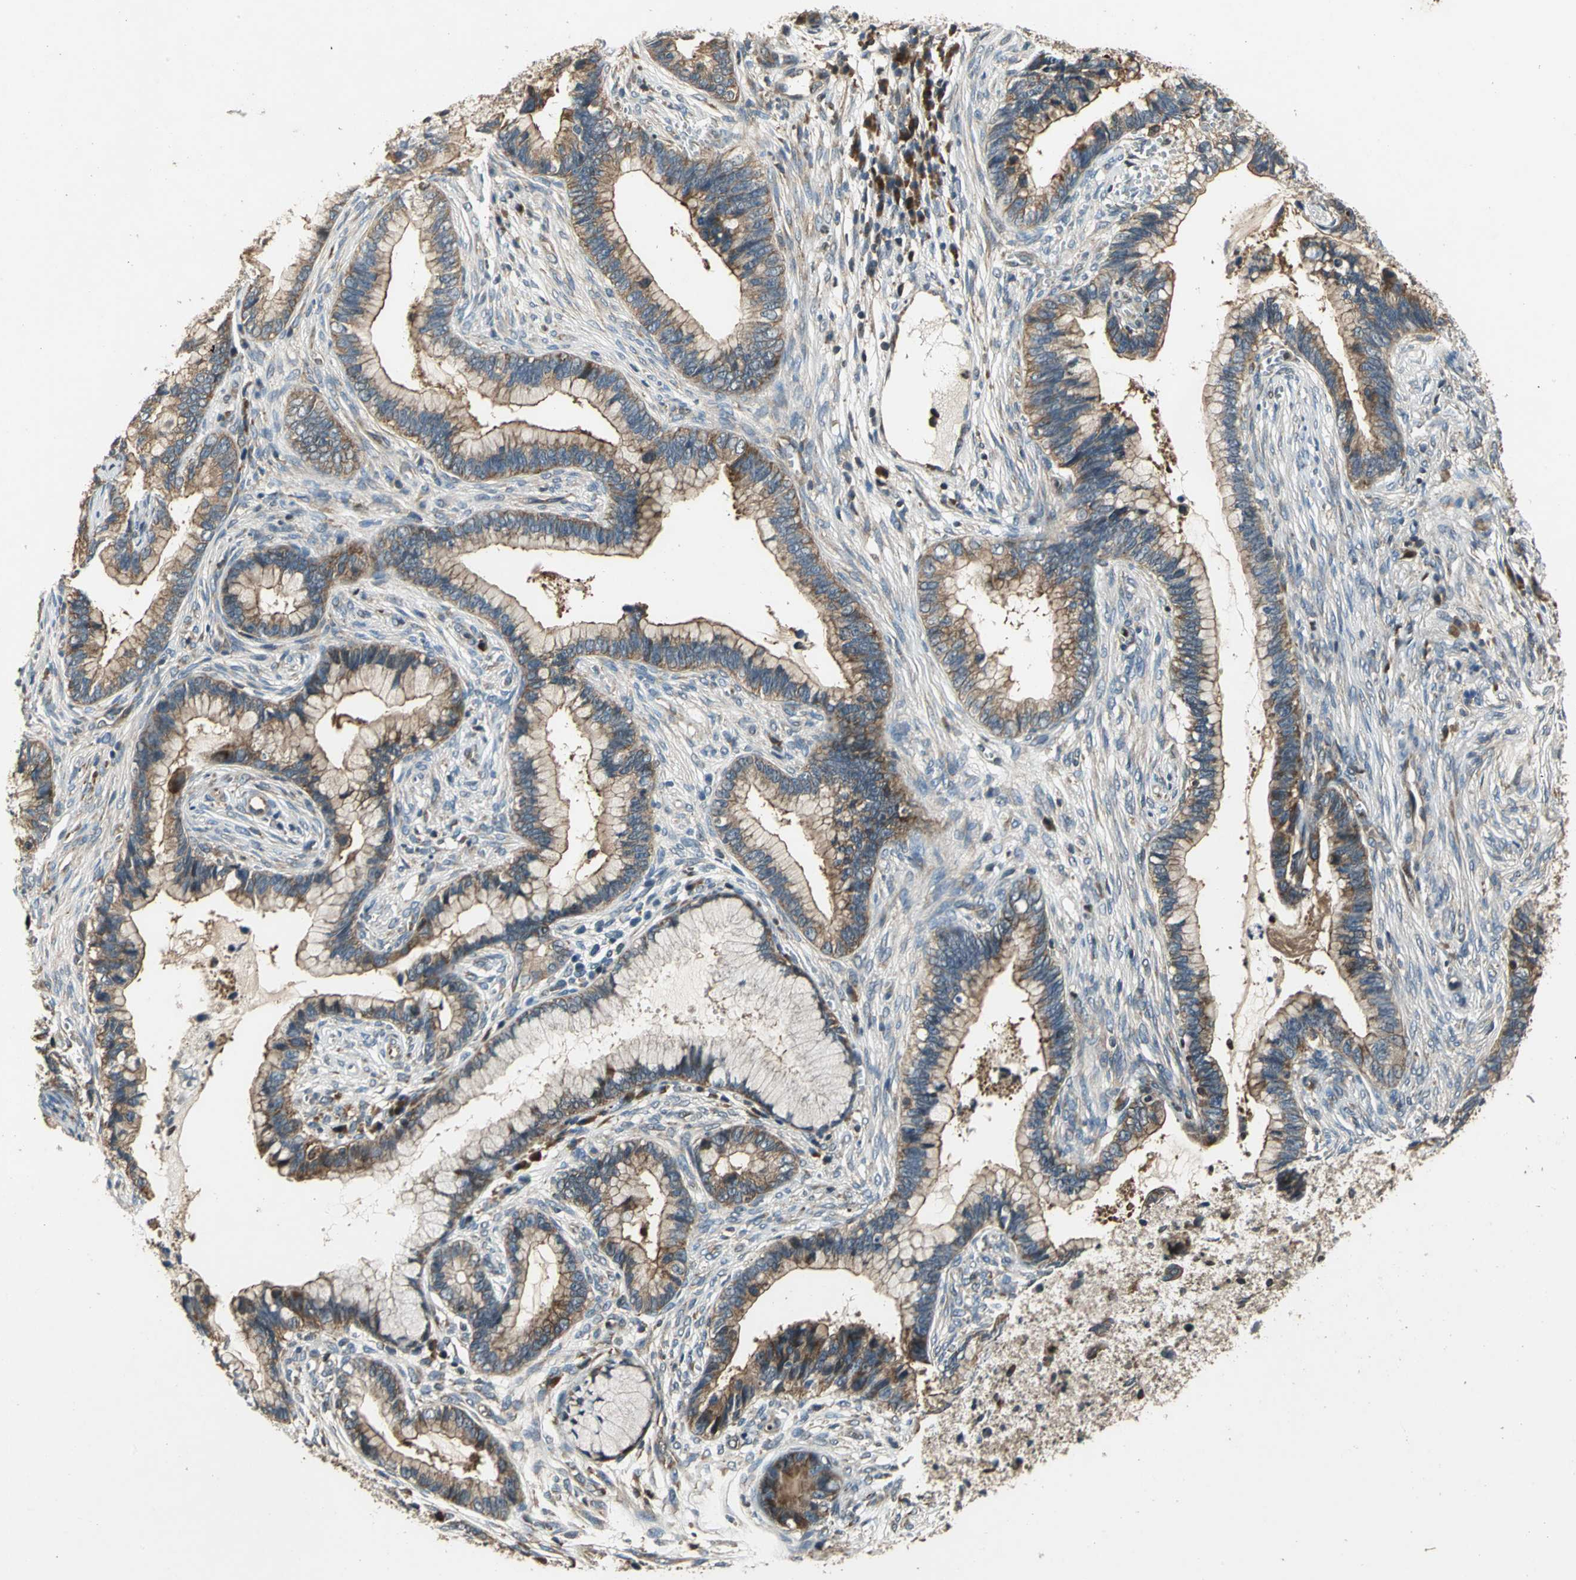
{"staining": {"intensity": "moderate", "quantity": ">75%", "location": "cytoplasmic/membranous"}, "tissue": "cervical cancer", "cell_type": "Tumor cells", "image_type": "cancer", "snomed": [{"axis": "morphology", "description": "Adenocarcinoma, NOS"}, {"axis": "topography", "description": "Cervix"}], "caption": "Cervical adenocarcinoma stained with a brown dye demonstrates moderate cytoplasmic/membranous positive expression in approximately >75% of tumor cells.", "gene": "EIF2B2", "patient": {"sex": "female", "age": 44}}